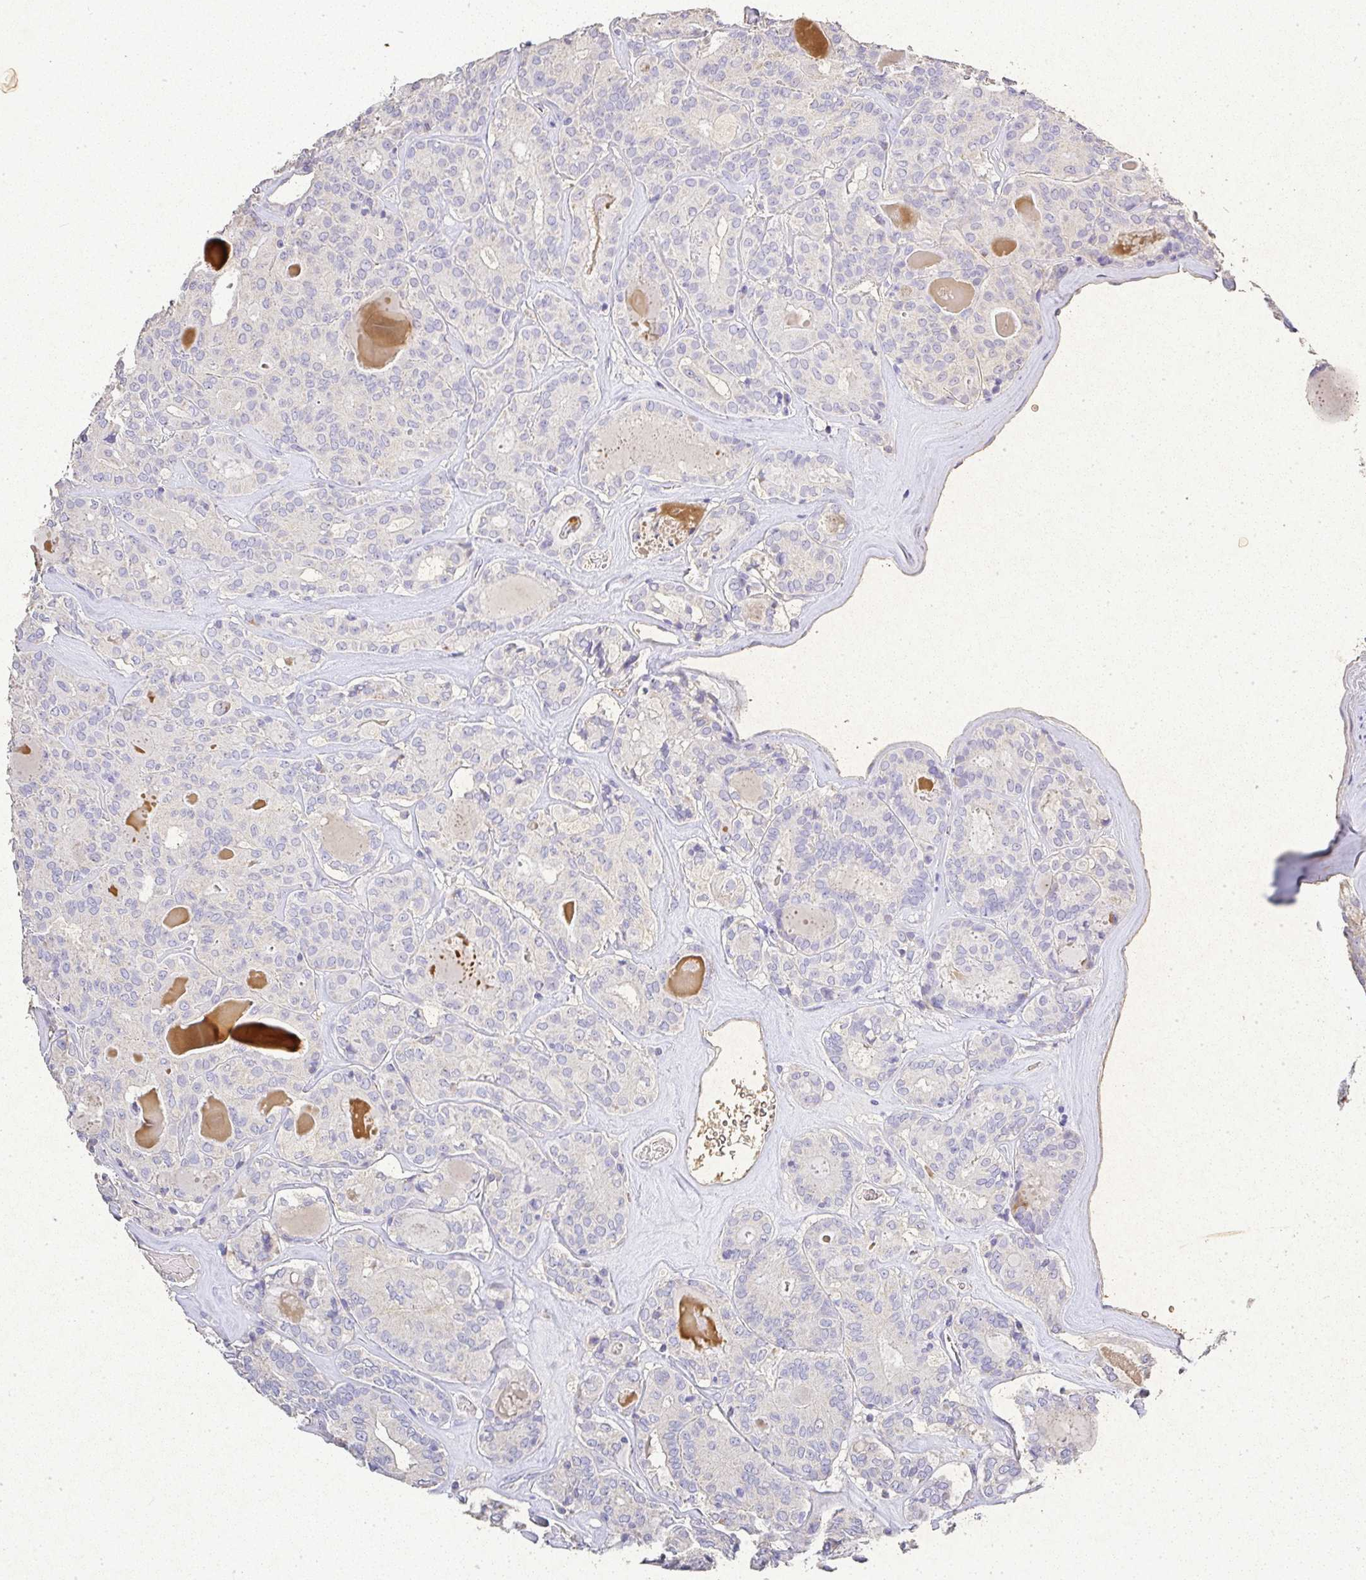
{"staining": {"intensity": "negative", "quantity": "none", "location": "none"}, "tissue": "thyroid cancer", "cell_type": "Tumor cells", "image_type": "cancer", "snomed": [{"axis": "morphology", "description": "Papillary adenocarcinoma, NOS"}, {"axis": "topography", "description": "Thyroid gland"}], "caption": "Immunohistochemistry (IHC) histopathology image of human thyroid cancer stained for a protein (brown), which displays no positivity in tumor cells.", "gene": "RPS2", "patient": {"sex": "female", "age": 72}}